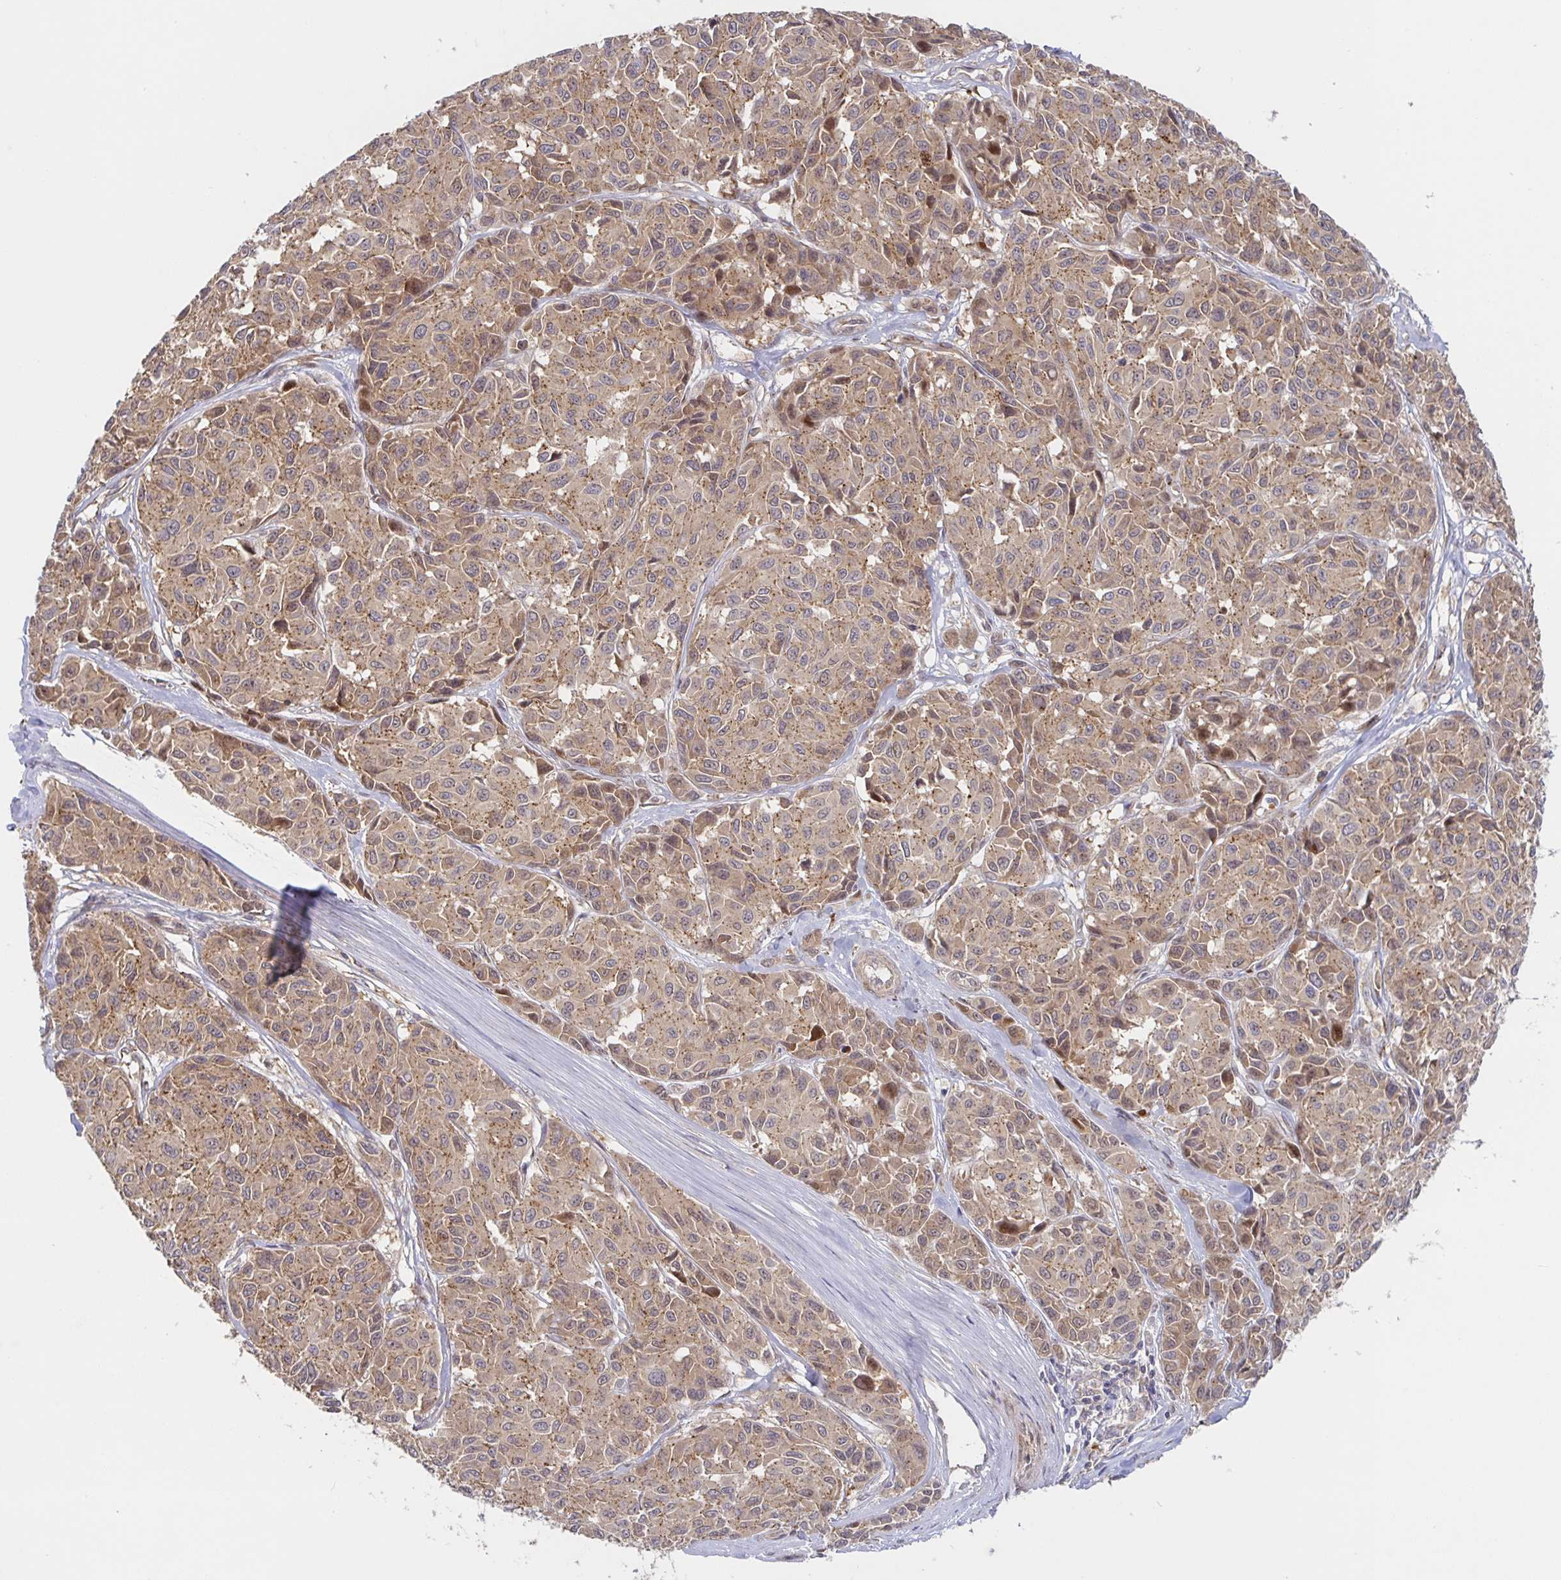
{"staining": {"intensity": "moderate", "quantity": "25%-75%", "location": "cytoplasmic/membranous"}, "tissue": "melanoma", "cell_type": "Tumor cells", "image_type": "cancer", "snomed": [{"axis": "morphology", "description": "Malignant melanoma, NOS"}, {"axis": "topography", "description": "Skin"}], "caption": "Melanoma stained with IHC displays moderate cytoplasmic/membranous expression in about 25%-75% of tumor cells.", "gene": "AACS", "patient": {"sex": "female", "age": 66}}